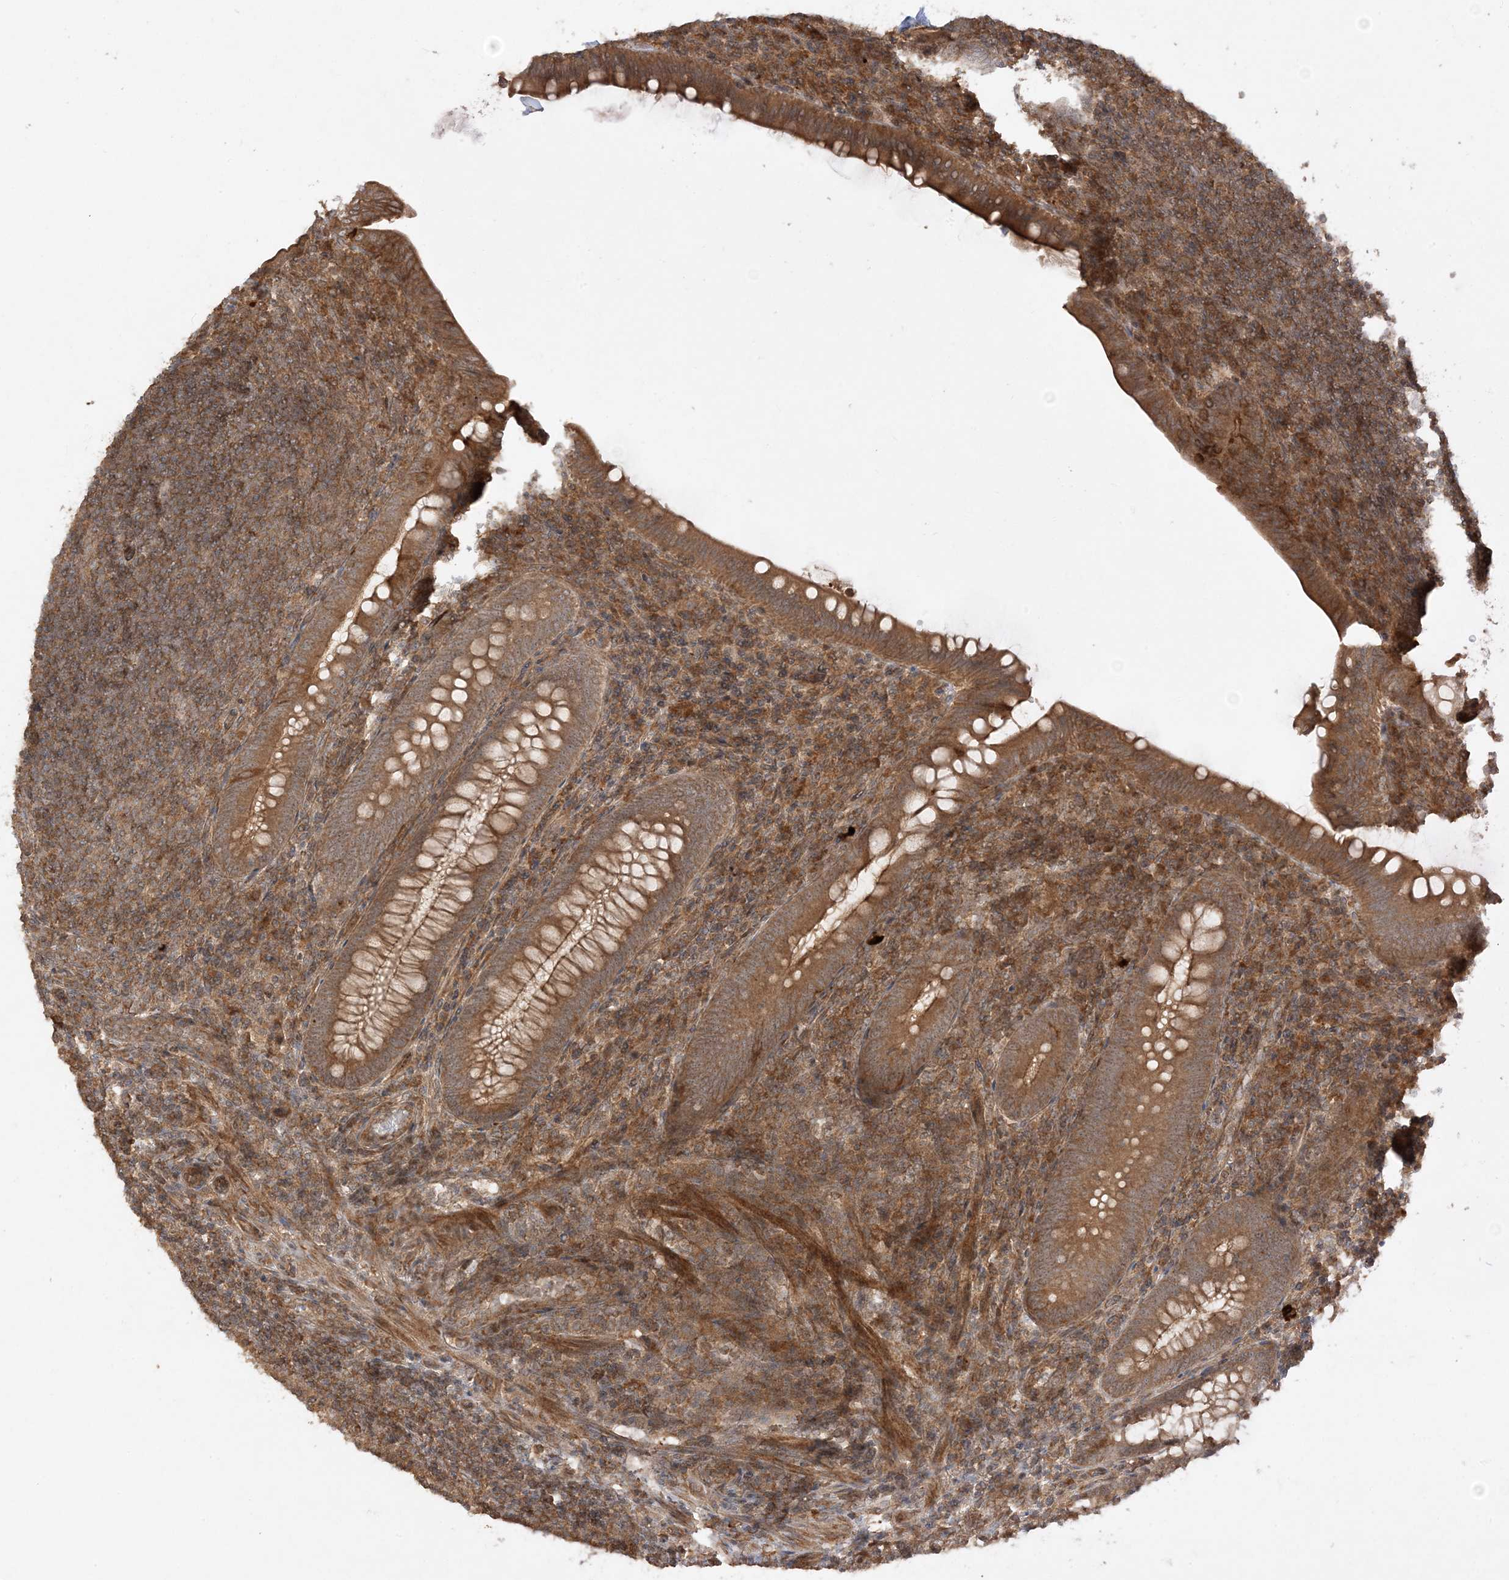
{"staining": {"intensity": "moderate", "quantity": ">75%", "location": "cytoplasmic/membranous"}, "tissue": "appendix", "cell_type": "Glandular cells", "image_type": "normal", "snomed": [{"axis": "morphology", "description": "Normal tissue, NOS"}, {"axis": "topography", "description": "Appendix"}], "caption": "Immunohistochemistry (IHC) of benign appendix displays medium levels of moderate cytoplasmic/membranous expression in about >75% of glandular cells.", "gene": "XRN1", "patient": {"sex": "male", "age": 14}}